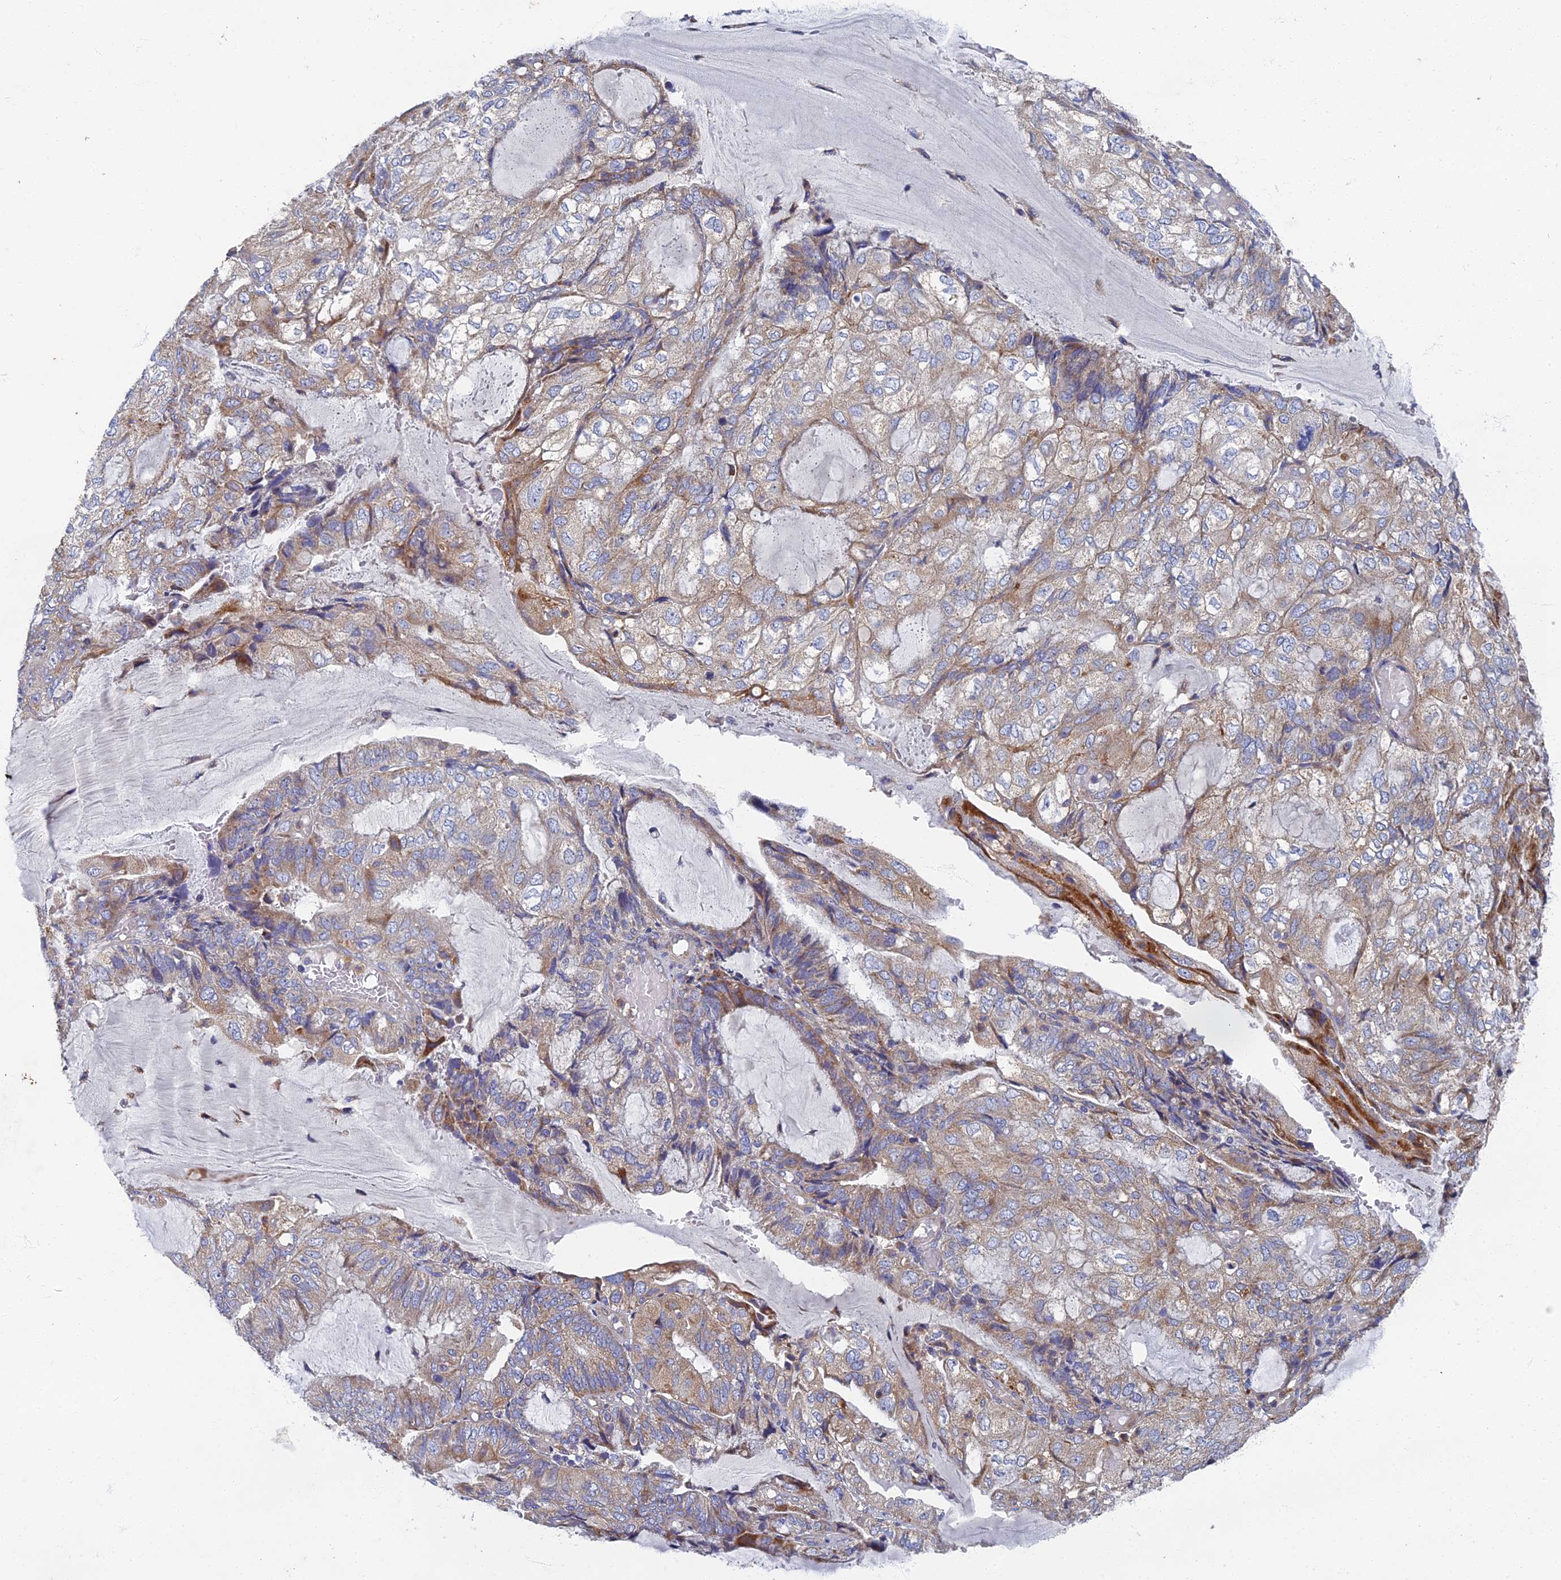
{"staining": {"intensity": "moderate", "quantity": "<25%", "location": "cytoplasmic/membranous"}, "tissue": "endometrial cancer", "cell_type": "Tumor cells", "image_type": "cancer", "snomed": [{"axis": "morphology", "description": "Adenocarcinoma, NOS"}, {"axis": "topography", "description": "Endometrium"}], "caption": "DAB immunohistochemical staining of human endometrial adenocarcinoma exhibits moderate cytoplasmic/membranous protein expression in about <25% of tumor cells.", "gene": "RNASEK", "patient": {"sex": "female", "age": 81}}